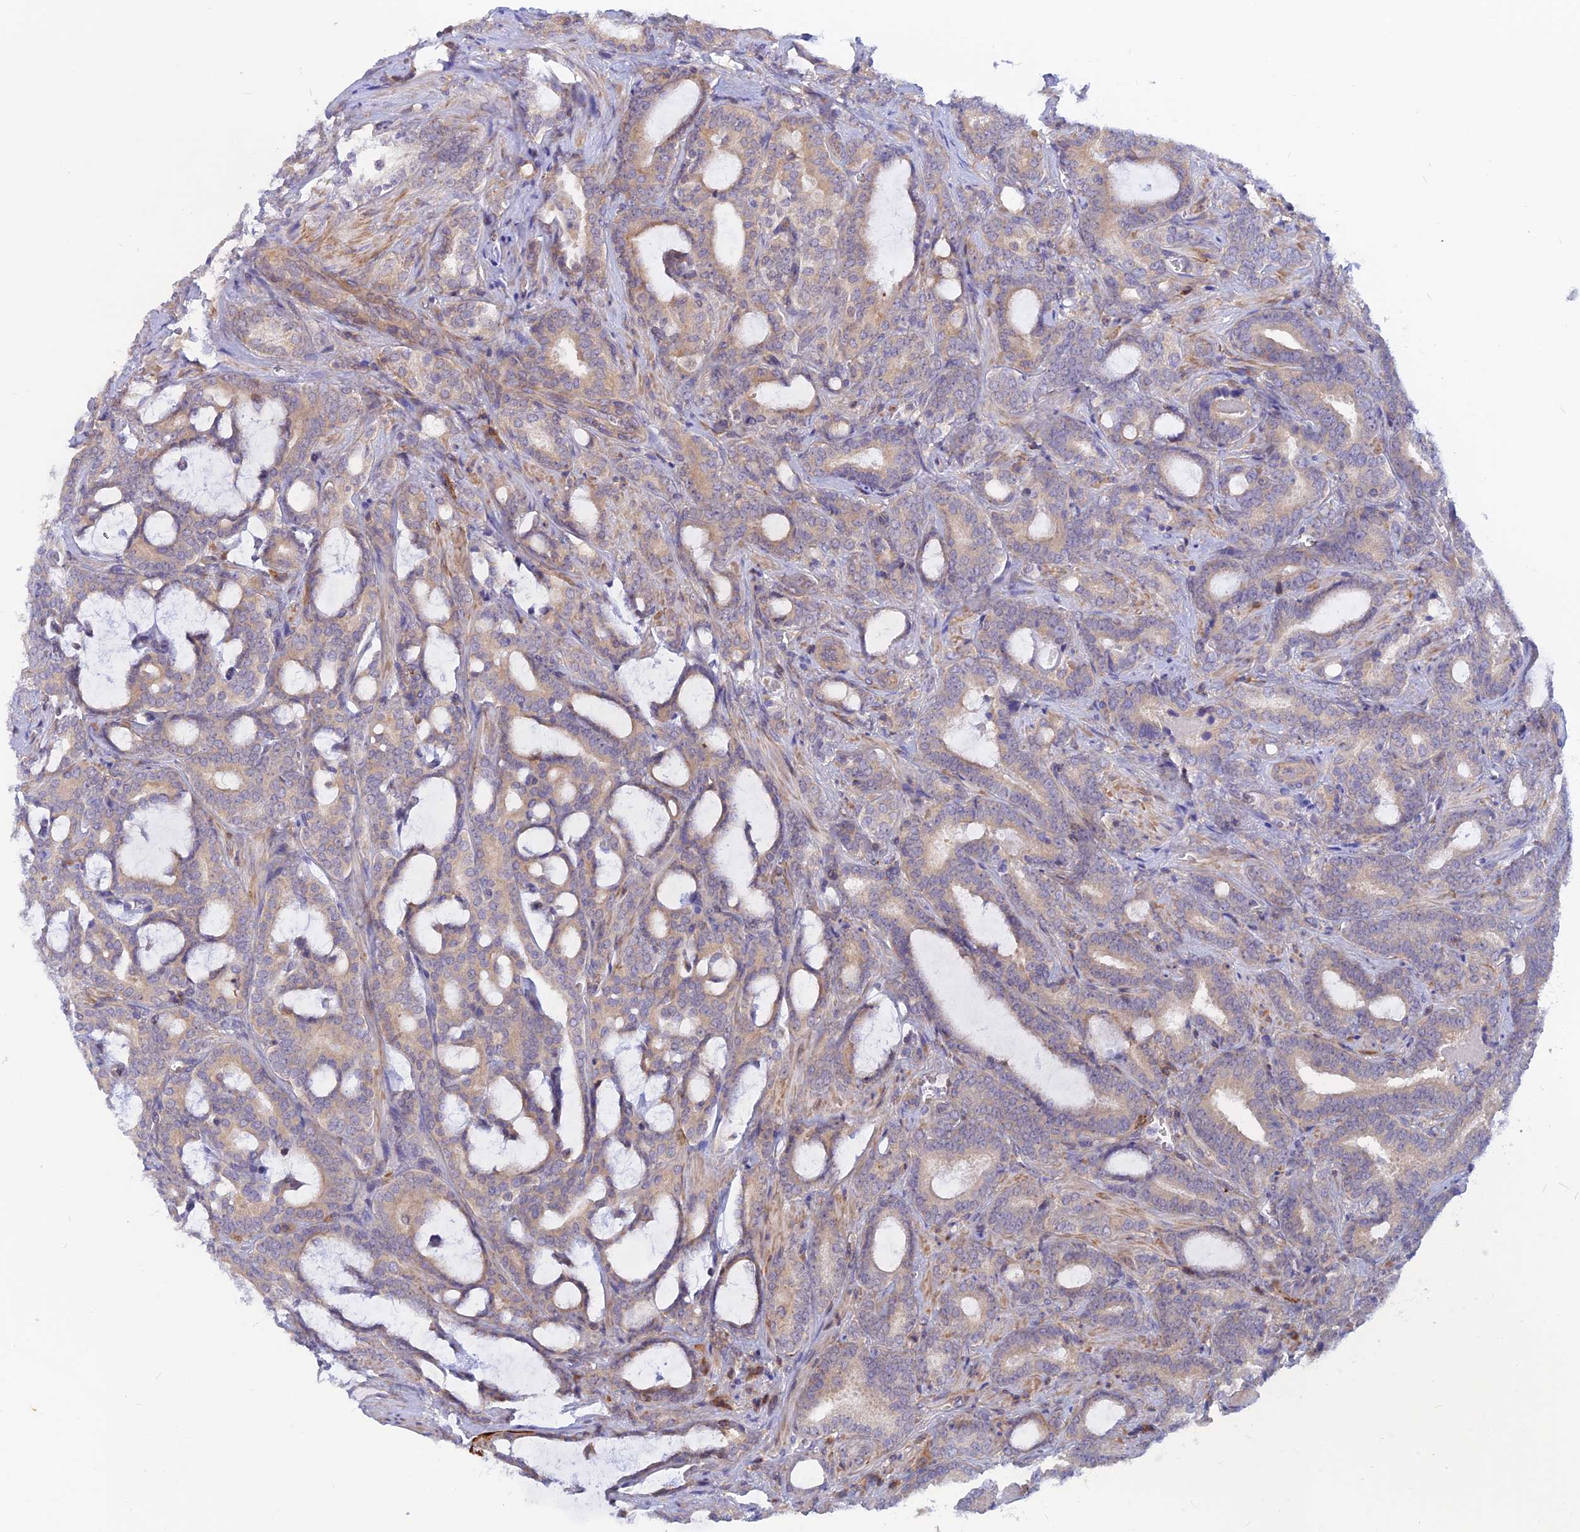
{"staining": {"intensity": "weak", "quantity": "<25%", "location": "cytoplasmic/membranous"}, "tissue": "prostate cancer", "cell_type": "Tumor cells", "image_type": "cancer", "snomed": [{"axis": "morphology", "description": "Adenocarcinoma, High grade"}, {"axis": "topography", "description": "Prostate and seminal vesicle, NOS"}], "caption": "An immunohistochemistry histopathology image of adenocarcinoma (high-grade) (prostate) is shown. There is no staining in tumor cells of adenocarcinoma (high-grade) (prostate). (DAB (3,3'-diaminobenzidine) immunohistochemistry (IHC) visualized using brightfield microscopy, high magnification).", "gene": "DNAJC16", "patient": {"sex": "male", "age": 67}}